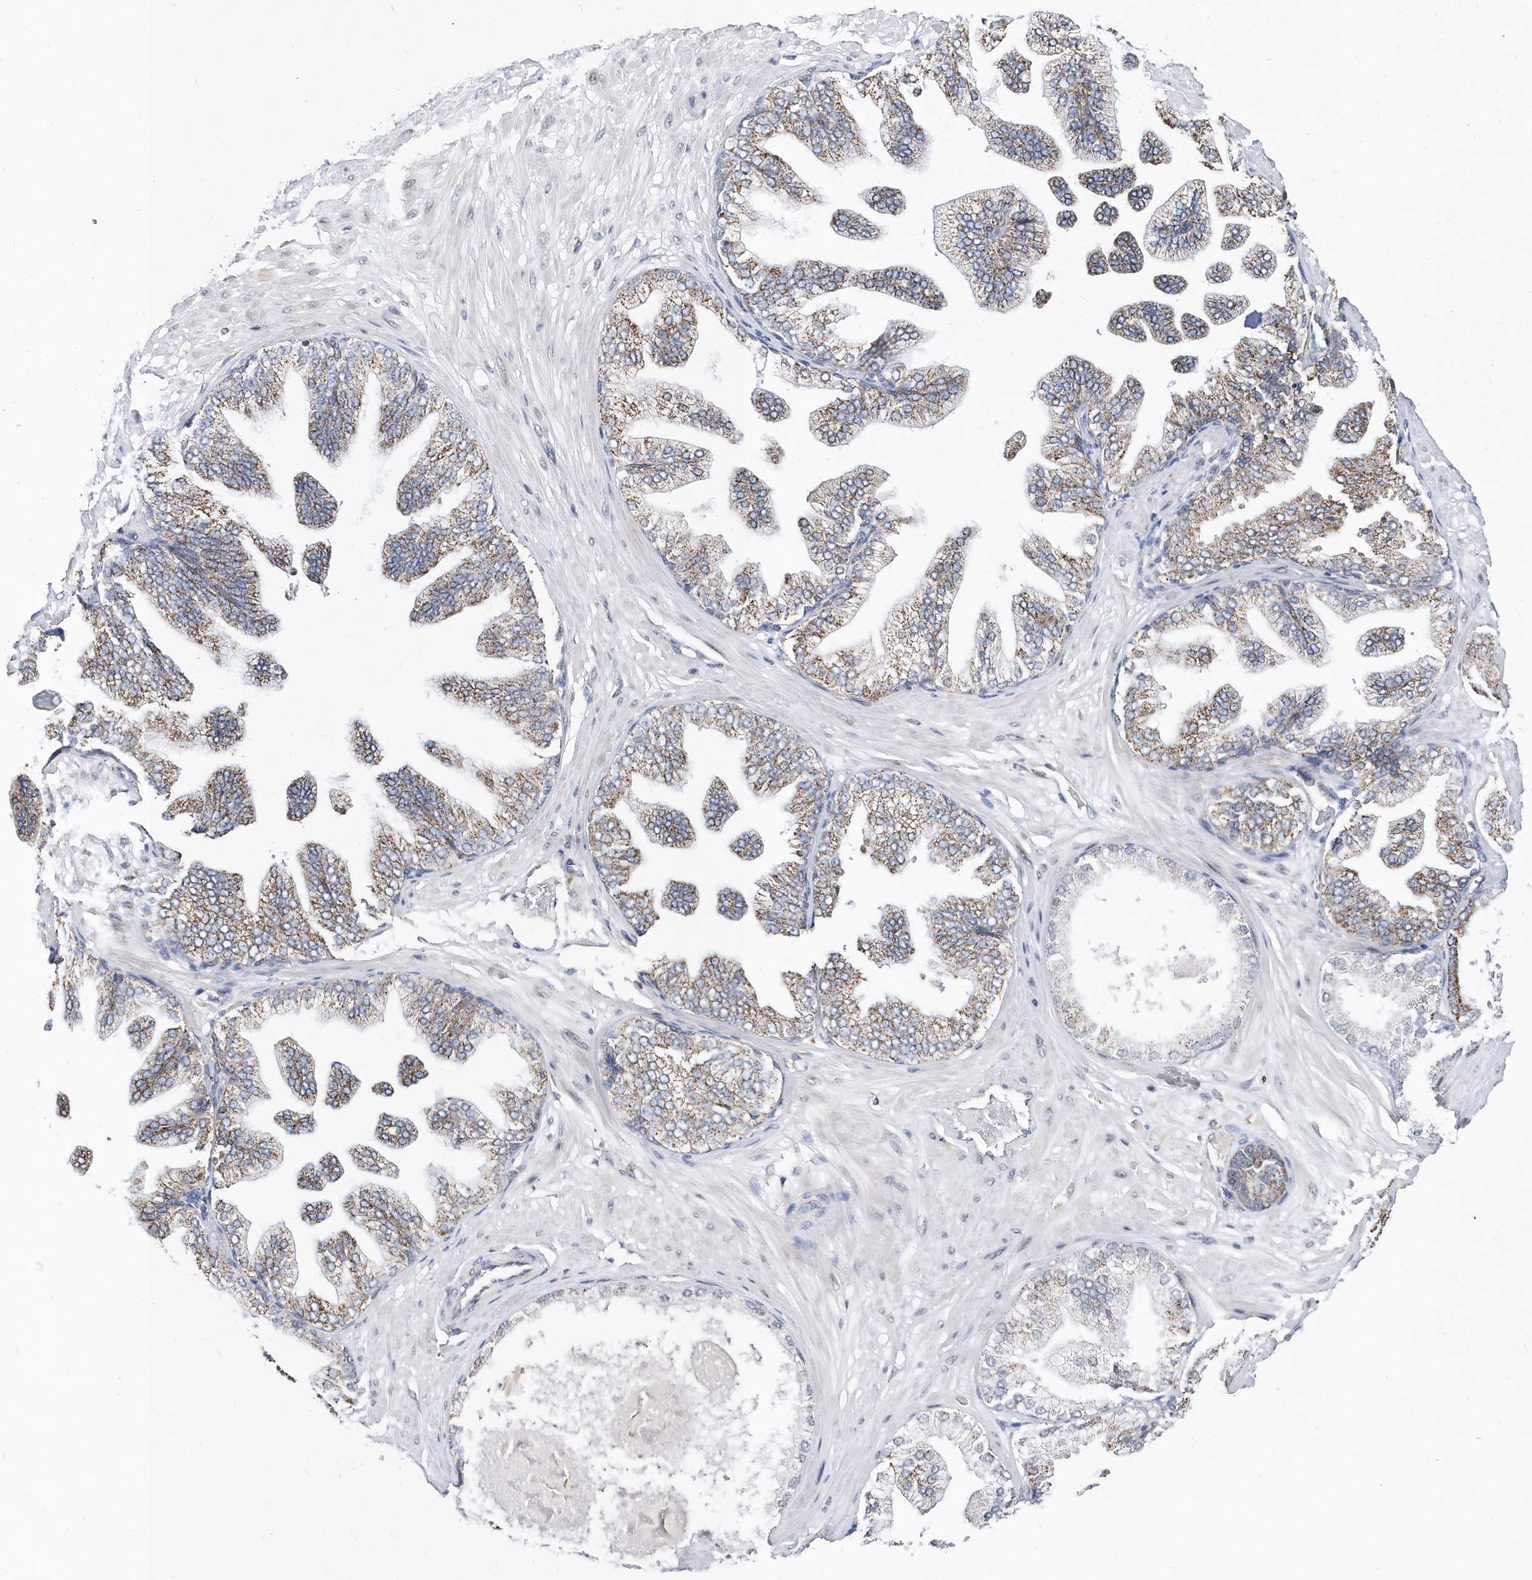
{"staining": {"intensity": "weak", "quantity": ">75%", "location": "cytoplasmic/membranous"}, "tissue": "adipose tissue", "cell_type": "Adipocytes", "image_type": "normal", "snomed": [{"axis": "morphology", "description": "Normal tissue, NOS"}, {"axis": "morphology", "description": "Adenocarcinoma, Low grade"}, {"axis": "topography", "description": "Prostate"}, {"axis": "topography", "description": "Peripheral nerve tissue"}], "caption": "Protein staining by immunohistochemistry shows weak cytoplasmic/membranous positivity in about >75% of adipocytes in normal adipose tissue. (DAB IHC with brightfield microscopy, high magnification).", "gene": "SPATA5", "patient": {"sex": "male", "age": 63}}